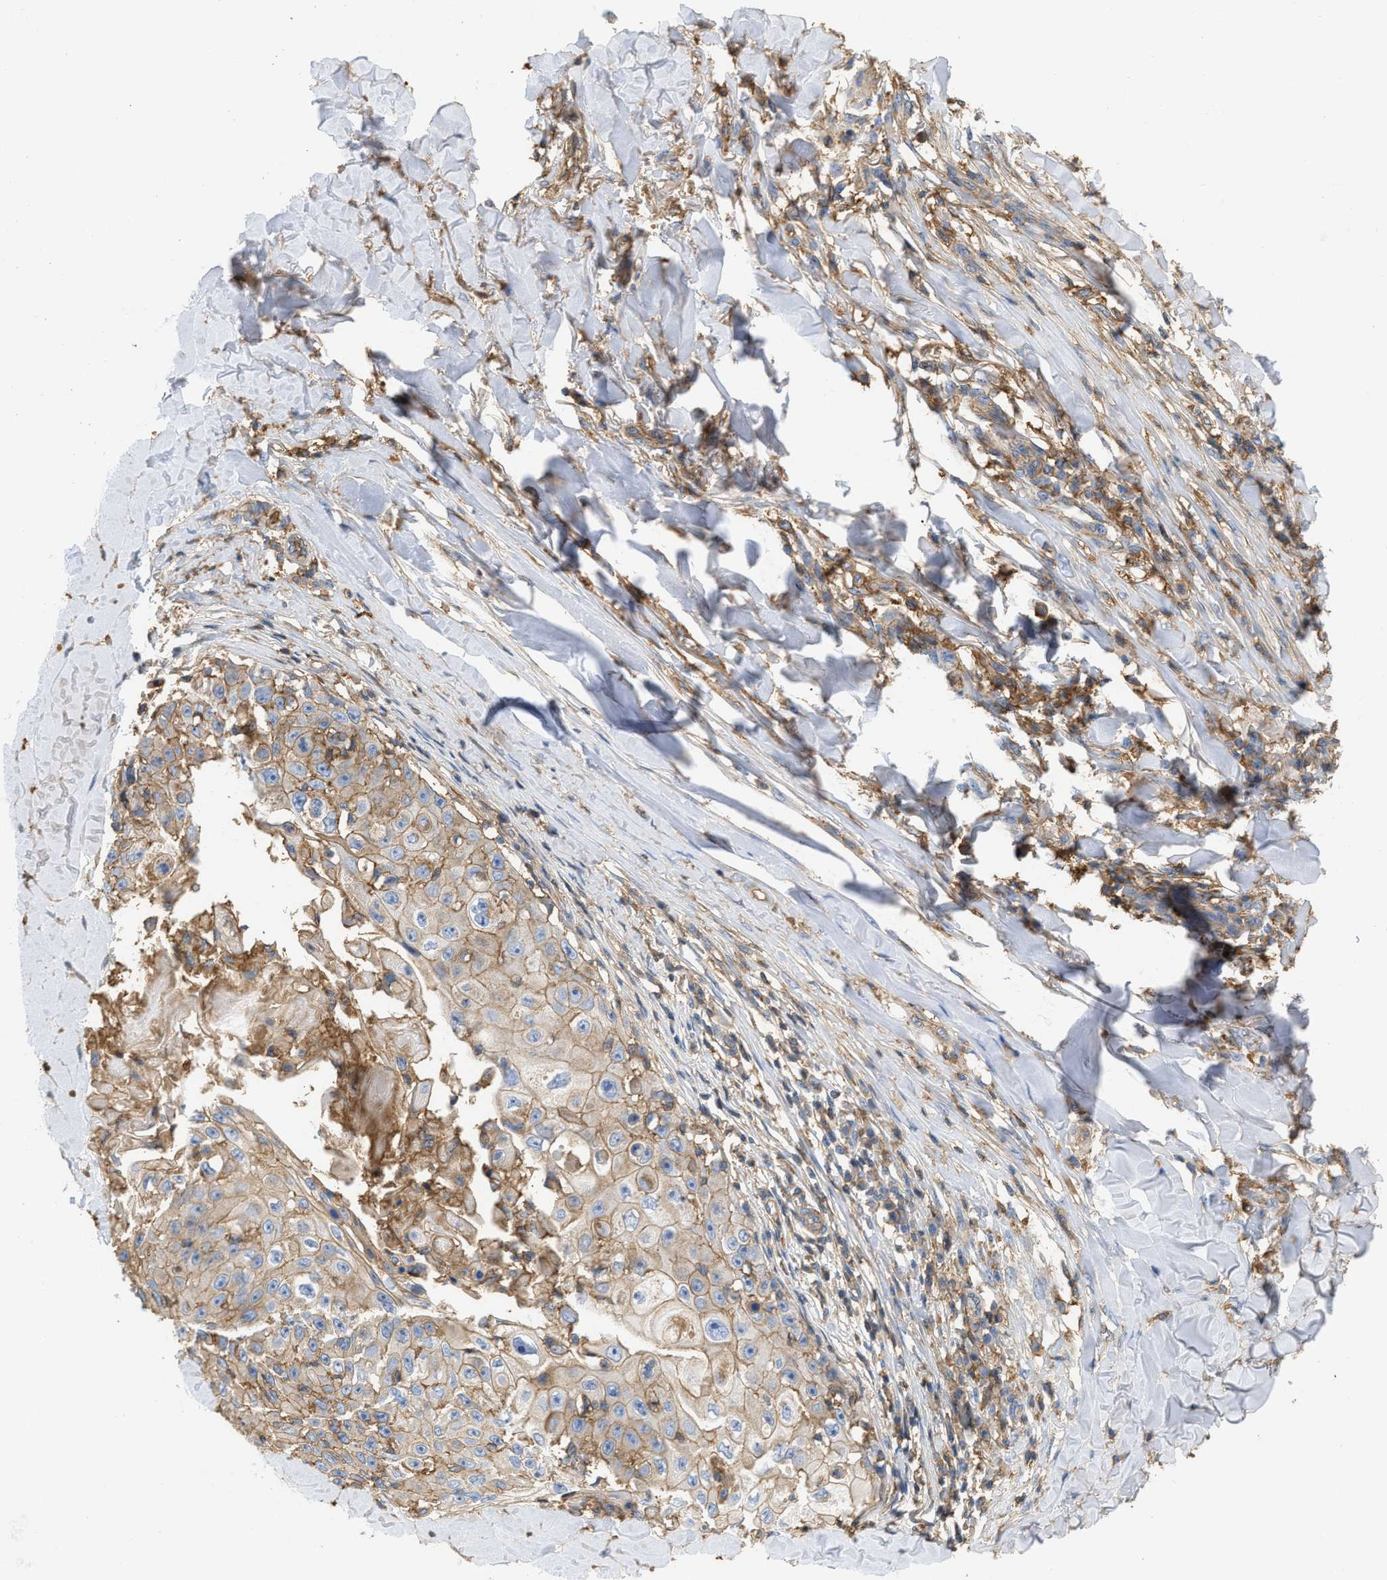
{"staining": {"intensity": "moderate", "quantity": "25%-75%", "location": "cytoplasmic/membranous"}, "tissue": "skin cancer", "cell_type": "Tumor cells", "image_type": "cancer", "snomed": [{"axis": "morphology", "description": "Squamous cell carcinoma, NOS"}, {"axis": "topography", "description": "Skin"}], "caption": "The immunohistochemical stain shows moderate cytoplasmic/membranous positivity in tumor cells of skin cancer tissue.", "gene": "GNB4", "patient": {"sex": "male", "age": 86}}